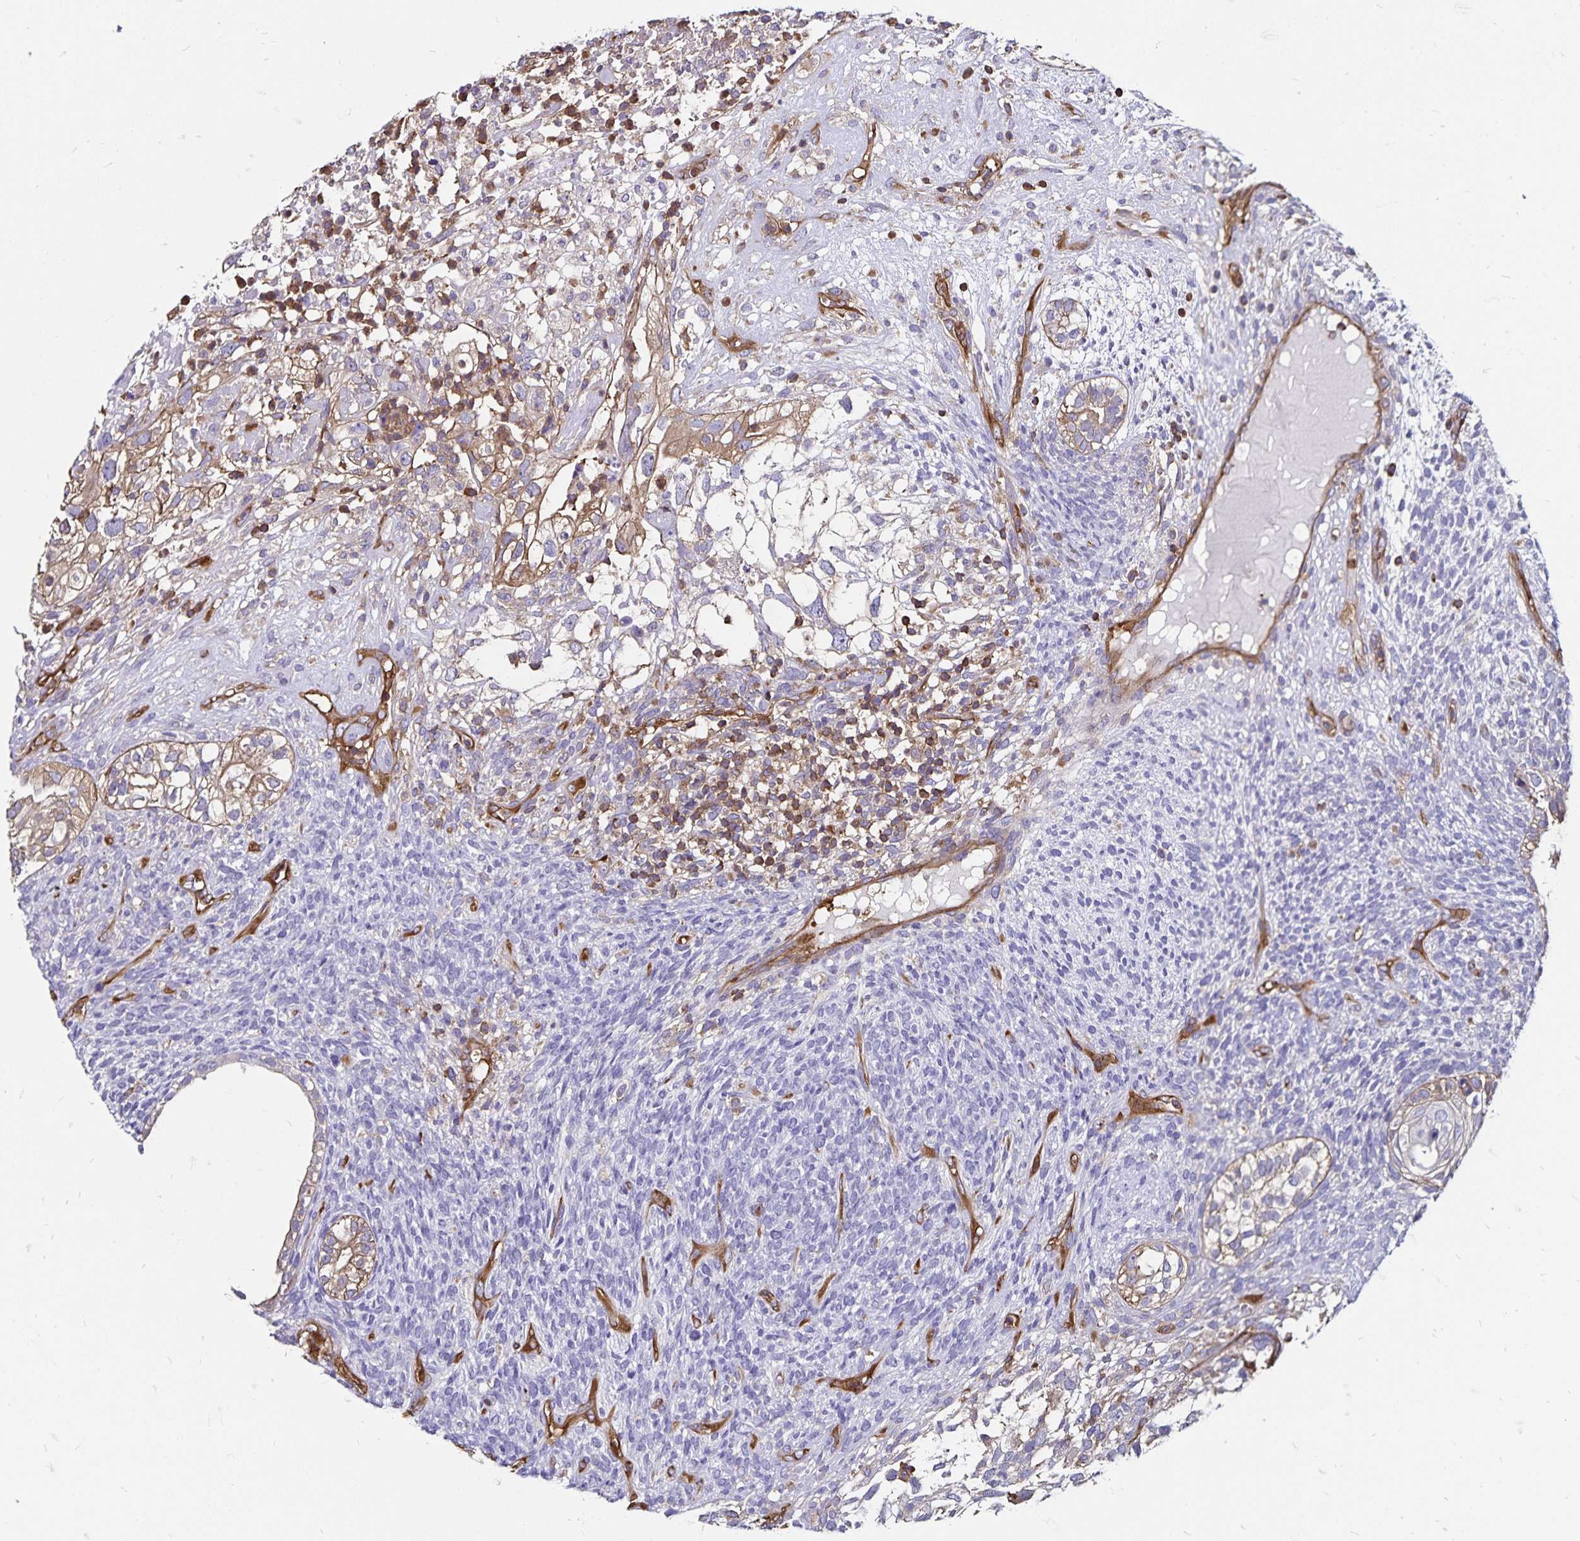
{"staining": {"intensity": "weak", "quantity": ">75%", "location": "cytoplasmic/membranous"}, "tissue": "testis cancer", "cell_type": "Tumor cells", "image_type": "cancer", "snomed": [{"axis": "morphology", "description": "Seminoma, NOS"}, {"axis": "morphology", "description": "Carcinoma, Embryonal, NOS"}, {"axis": "topography", "description": "Testis"}], "caption": "Testis embryonal carcinoma stained with a brown dye displays weak cytoplasmic/membranous positive expression in about >75% of tumor cells.", "gene": "RPRML", "patient": {"sex": "male", "age": 41}}